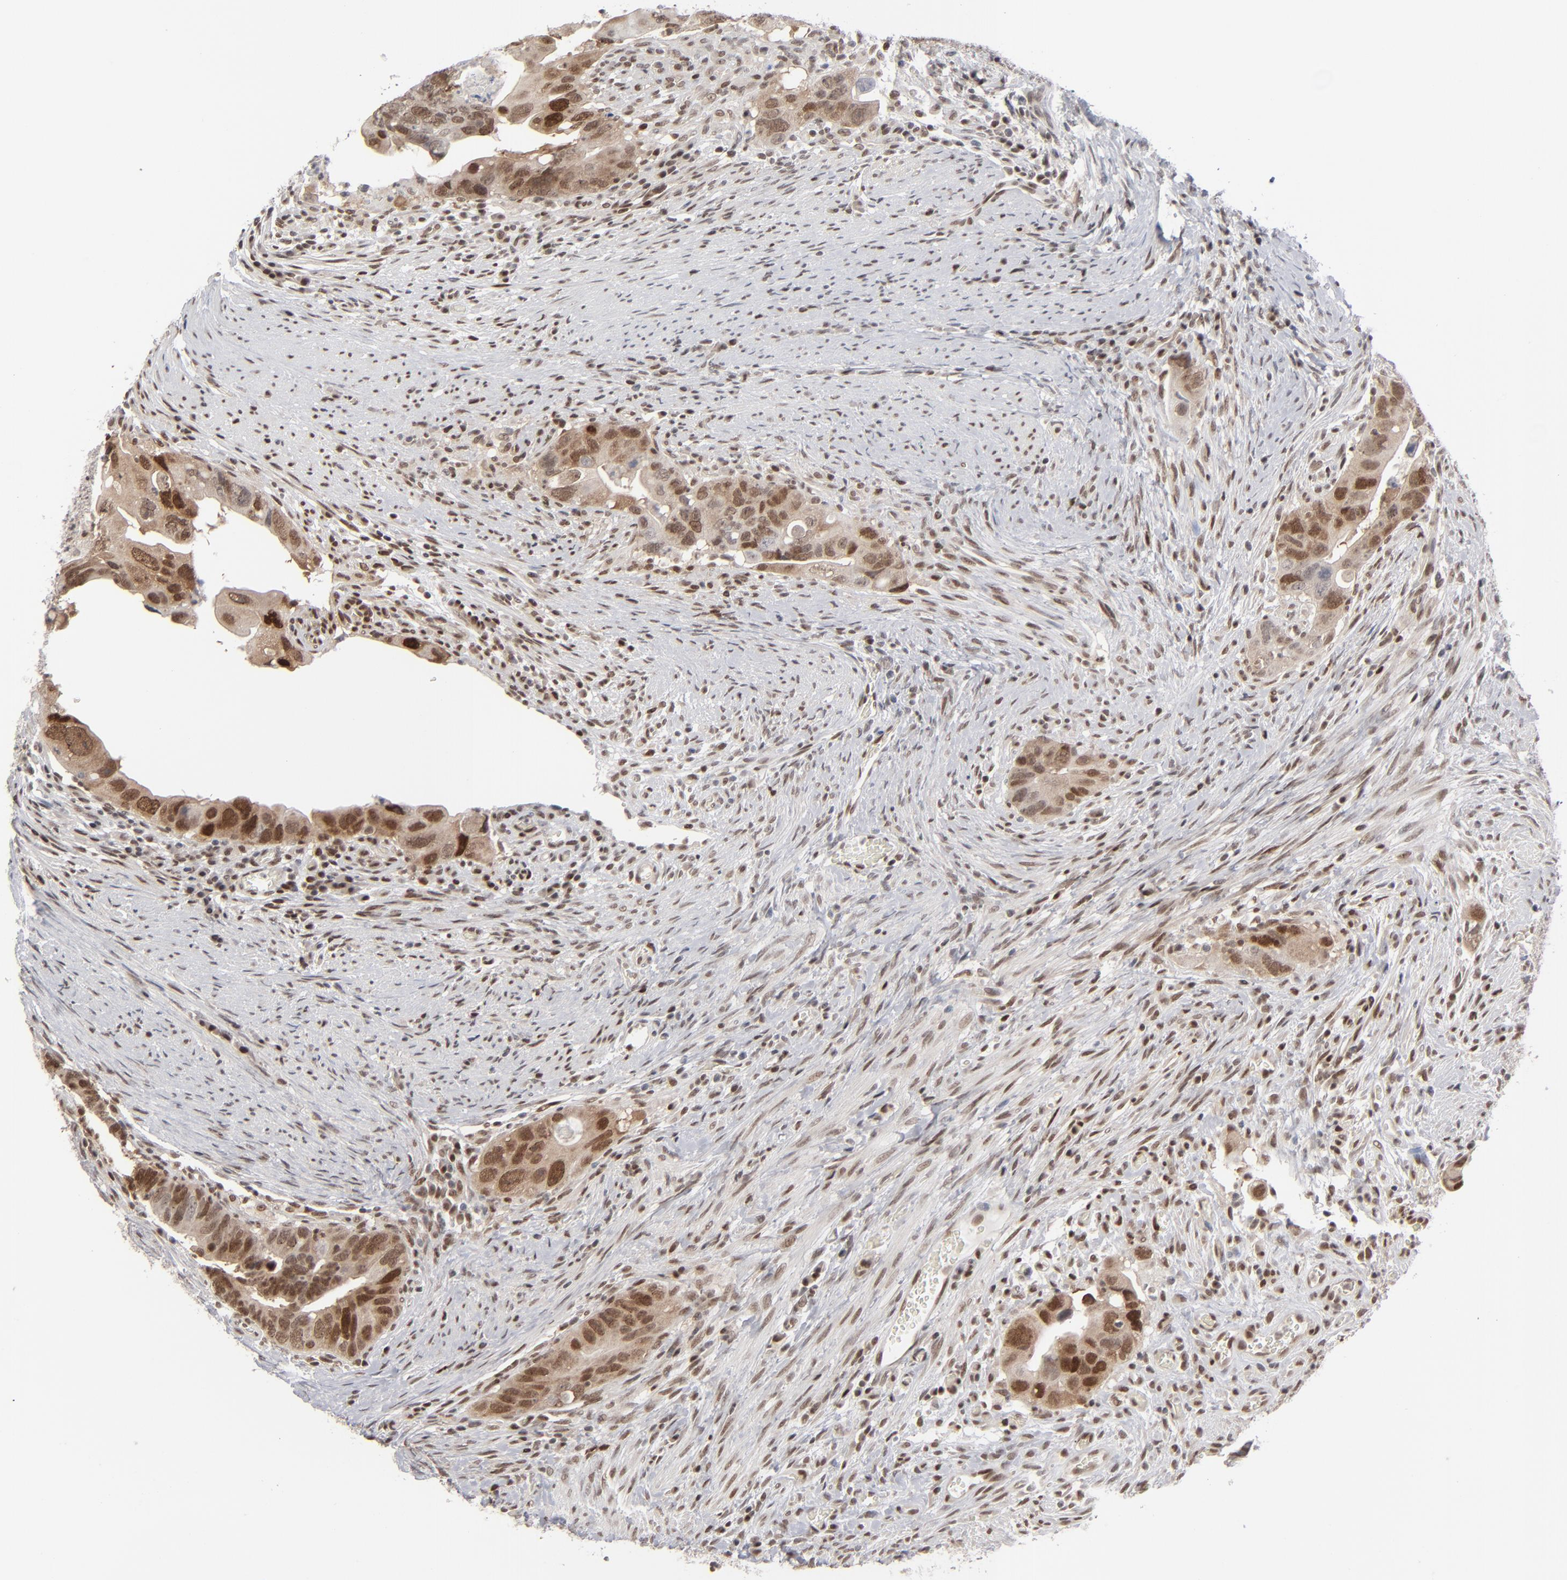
{"staining": {"intensity": "moderate", "quantity": "<25%", "location": "cytoplasmic/membranous,nuclear"}, "tissue": "colorectal cancer", "cell_type": "Tumor cells", "image_type": "cancer", "snomed": [{"axis": "morphology", "description": "Adenocarcinoma, NOS"}, {"axis": "topography", "description": "Rectum"}], "caption": "Protein expression analysis of human colorectal cancer reveals moderate cytoplasmic/membranous and nuclear positivity in about <25% of tumor cells.", "gene": "IRF9", "patient": {"sex": "male", "age": 53}}